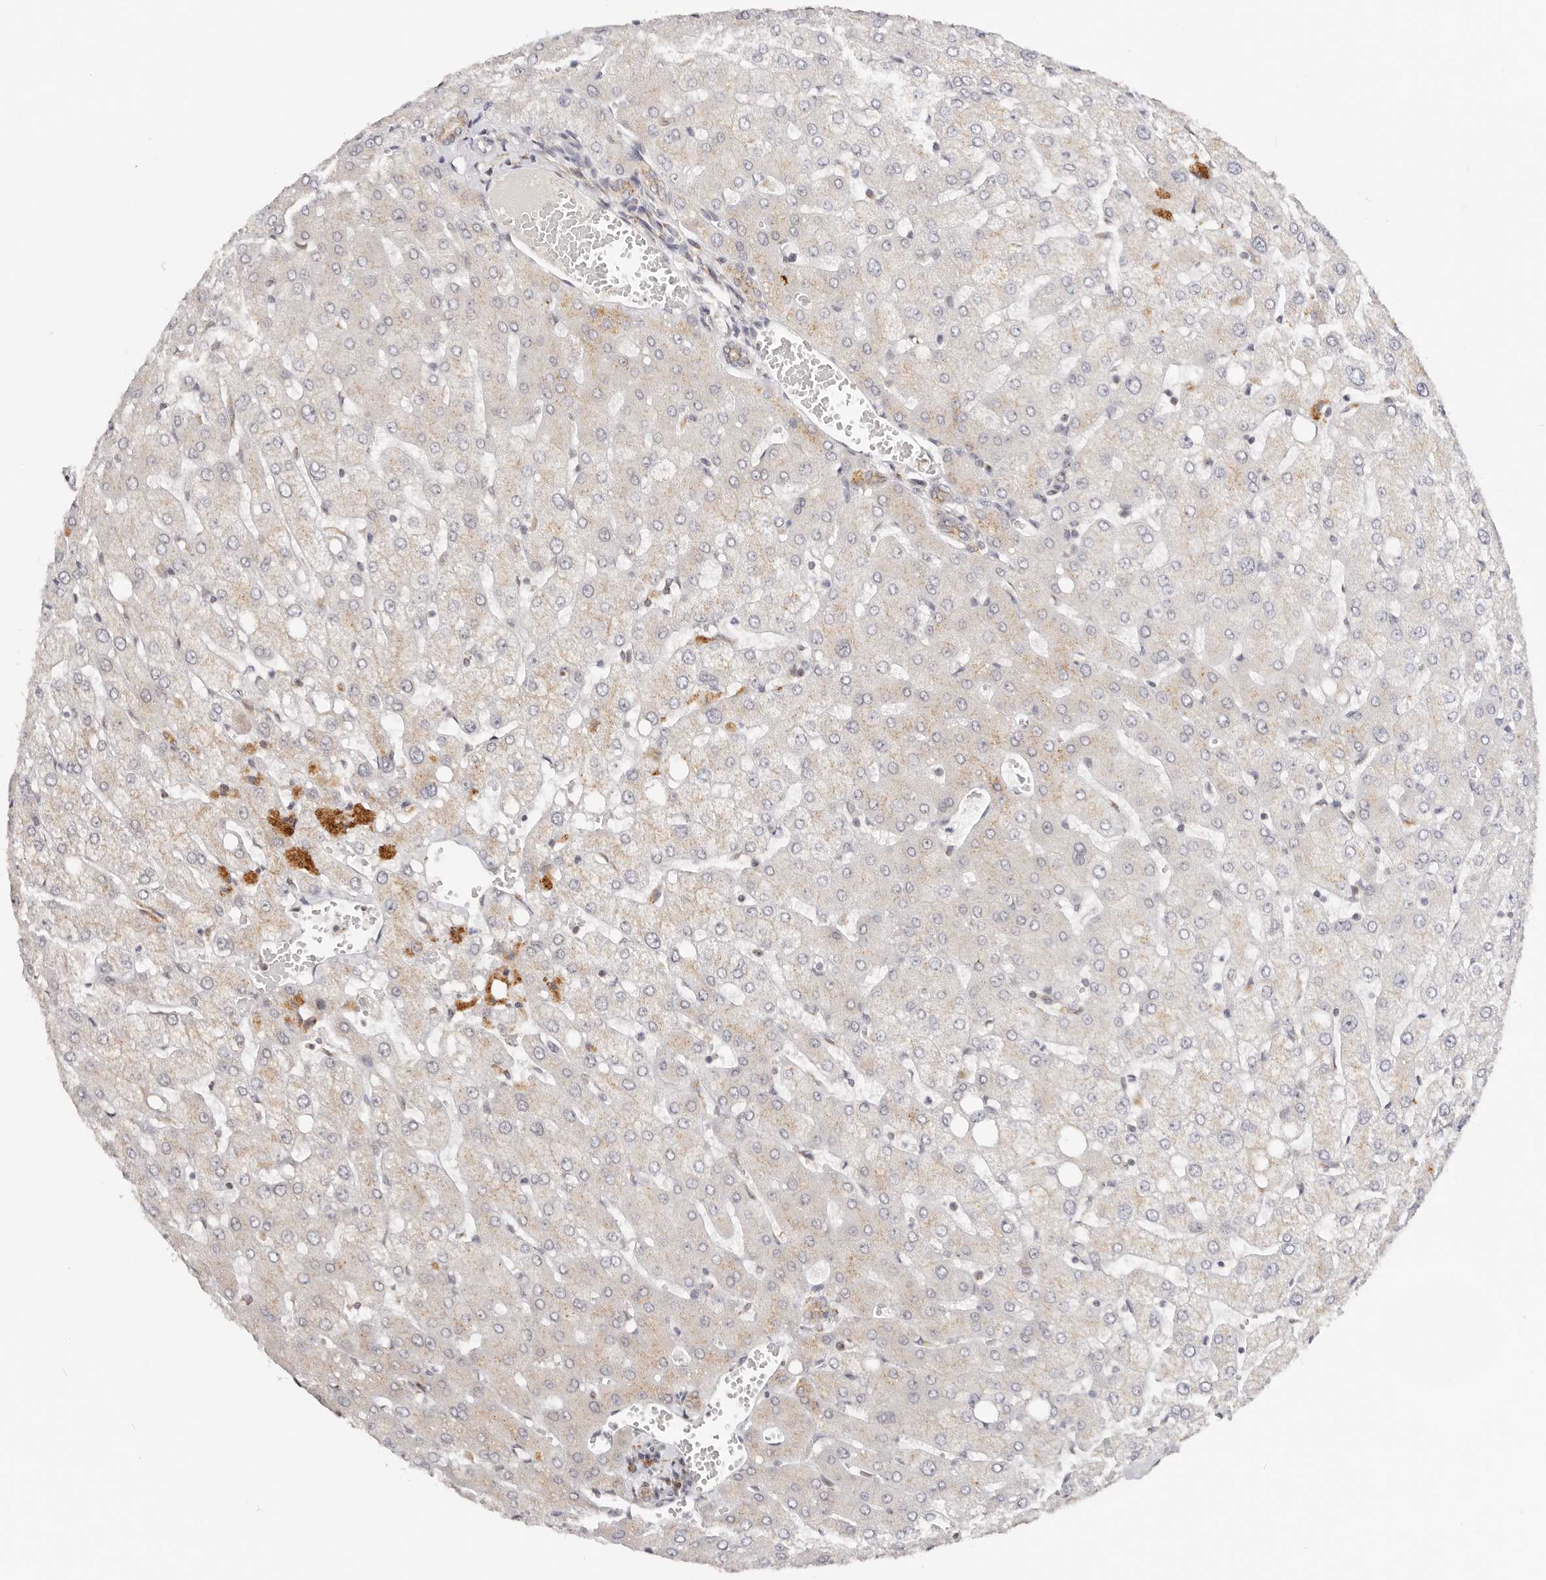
{"staining": {"intensity": "moderate", "quantity": "<25%", "location": "cytoplasmic/membranous"}, "tissue": "liver", "cell_type": "Cholangiocytes", "image_type": "normal", "snomed": [{"axis": "morphology", "description": "Normal tissue, NOS"}, {"axis": "topography", "description": "Liver"}], "caption": "Moderate cytoplasmic/membranous staining for a protein is present in about <25% of cholangiocytes of normal liver using immunohistochemistry (IHC).", "gene": "VIPAS39", "patient": {"sex": "female", "age": 54}}